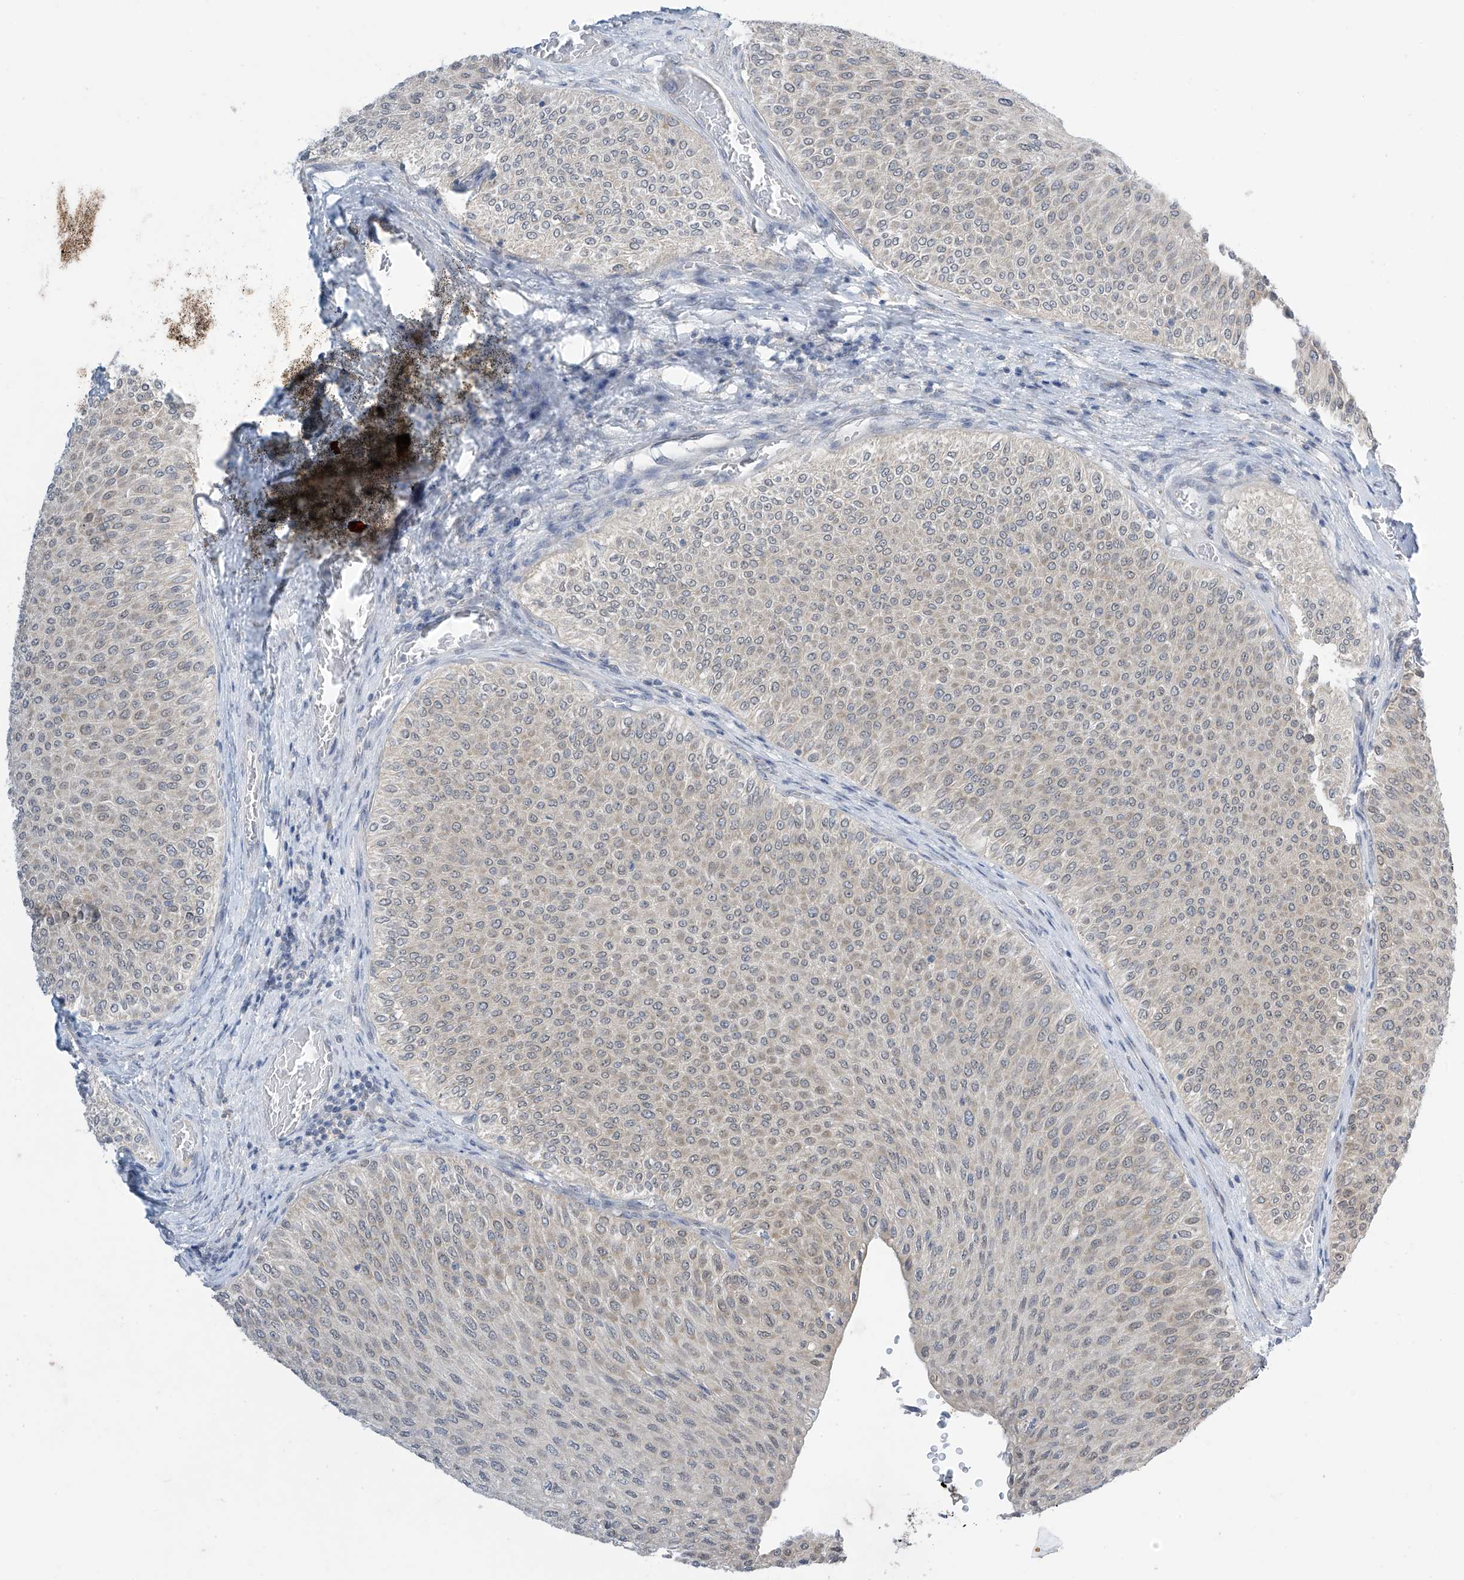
{"staining": {"intensity": "weak", "quantity": "<25%", "location": "cytoplasmic/membranous"}, "tissue": "urothelial cancer", "cell_type": "Tumor cells", "image_type": "cancer", "snomed": [{"axis": "morphology", "description": "Urothelial carcinoma, Low grade"}, {"axis": "topography", "description": "Urinary bladder"}], "caption": "IHC photomicrograph of human low-grade urothelial carcinoma stained for a protein (brown), which shows no positivity in tumor cells.", "gene": "APLF", "patient": {"sex": "male", "age": 78}}